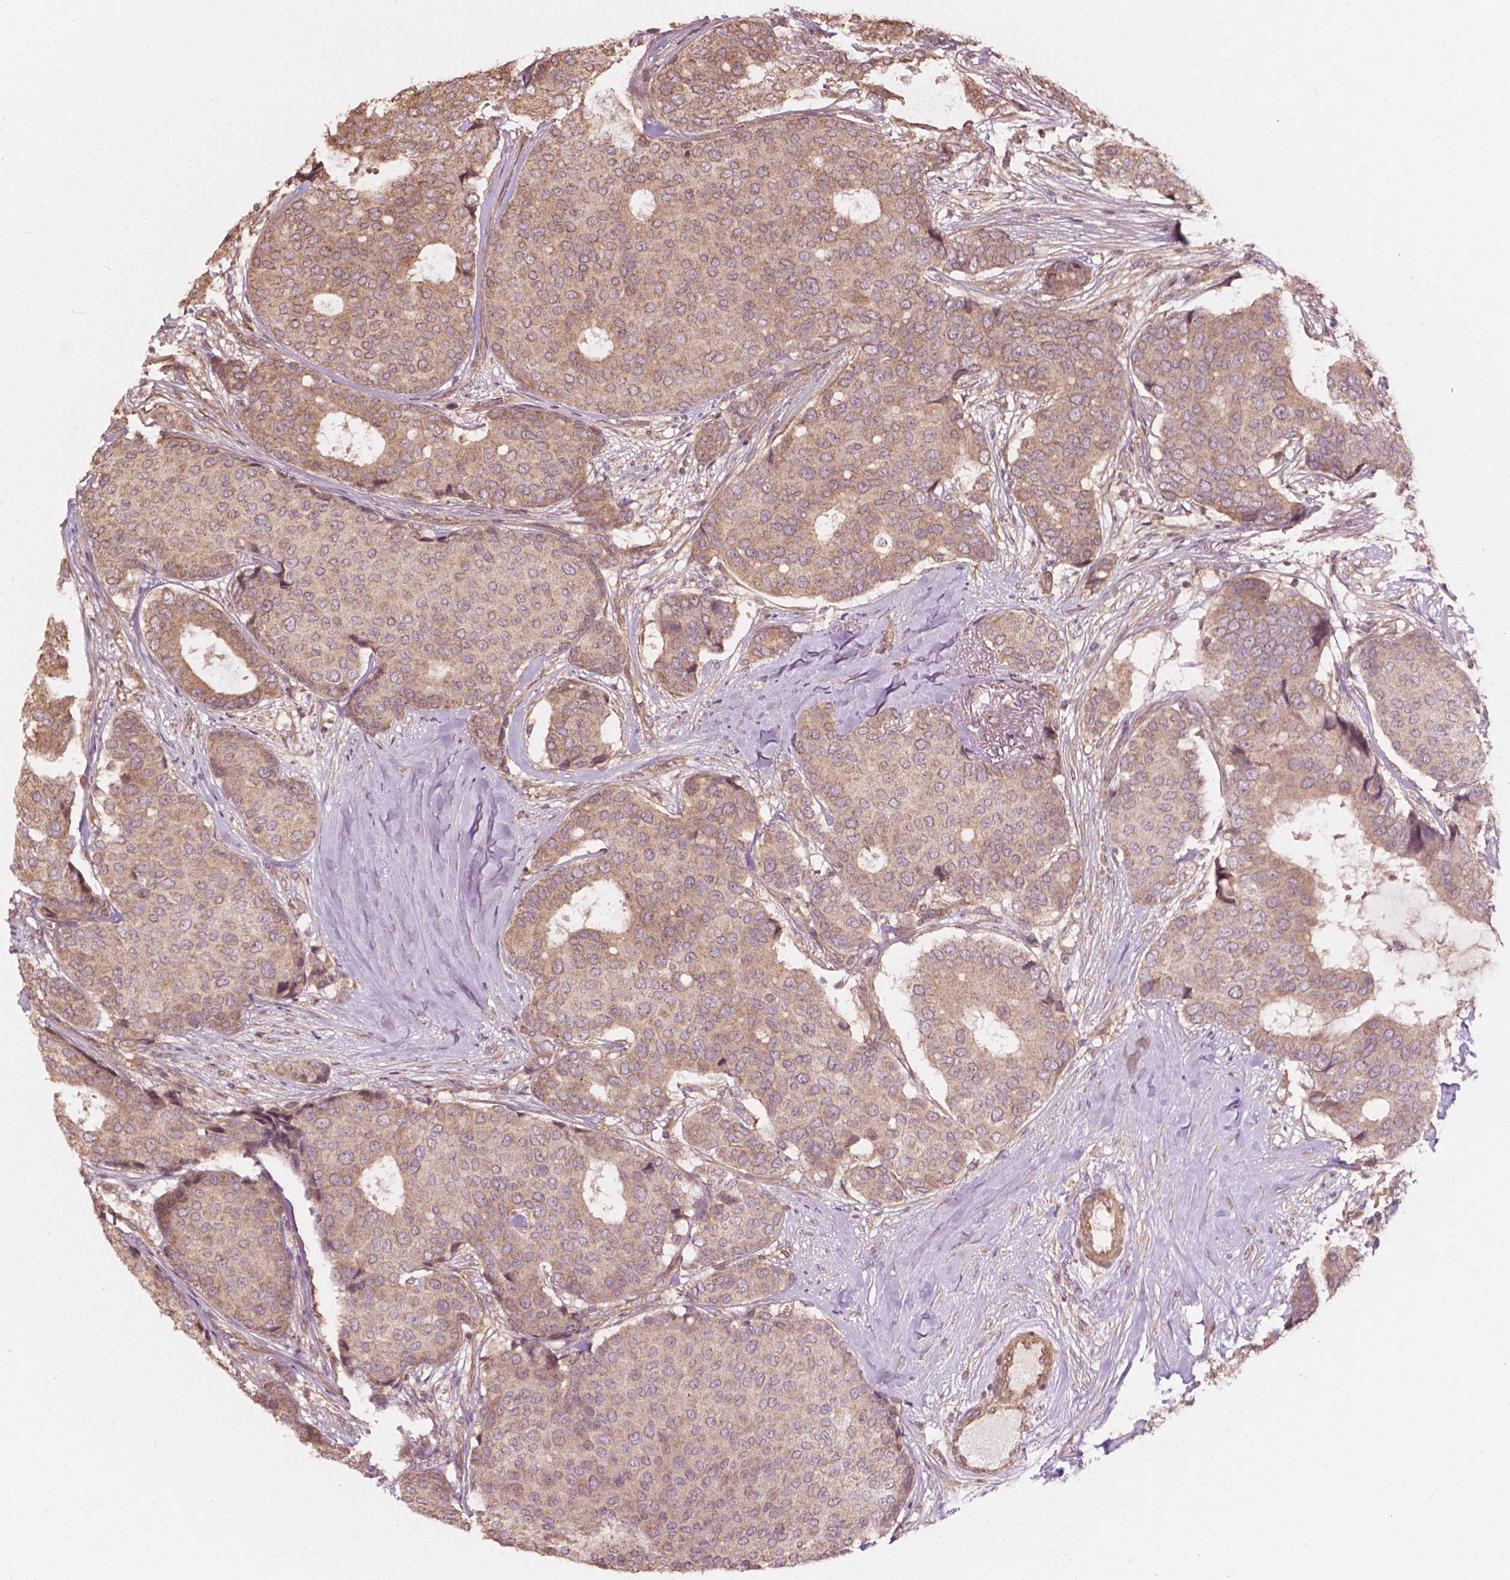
{"staining": {"intensity": "weak", "quantity": ">75%", "location": "cytoplasmic/membranous"}, "tissue": "breast cancer", "cell_type": "Tumor cells", "image_type": "cancer", "snomed": [{"axis": "morphology", "description": "Duct carcinoma"}, {"axis": "topography", "description": "Breast"}], "caption": "Intraductal carcinoma (breast) stained with a brown dye demonstrates weak cytoplasmic/membranous positive expression in about >75% of tumor cells.", "gene": "CDC42BPA", "patient": {"sex": "female", "age": 75}}